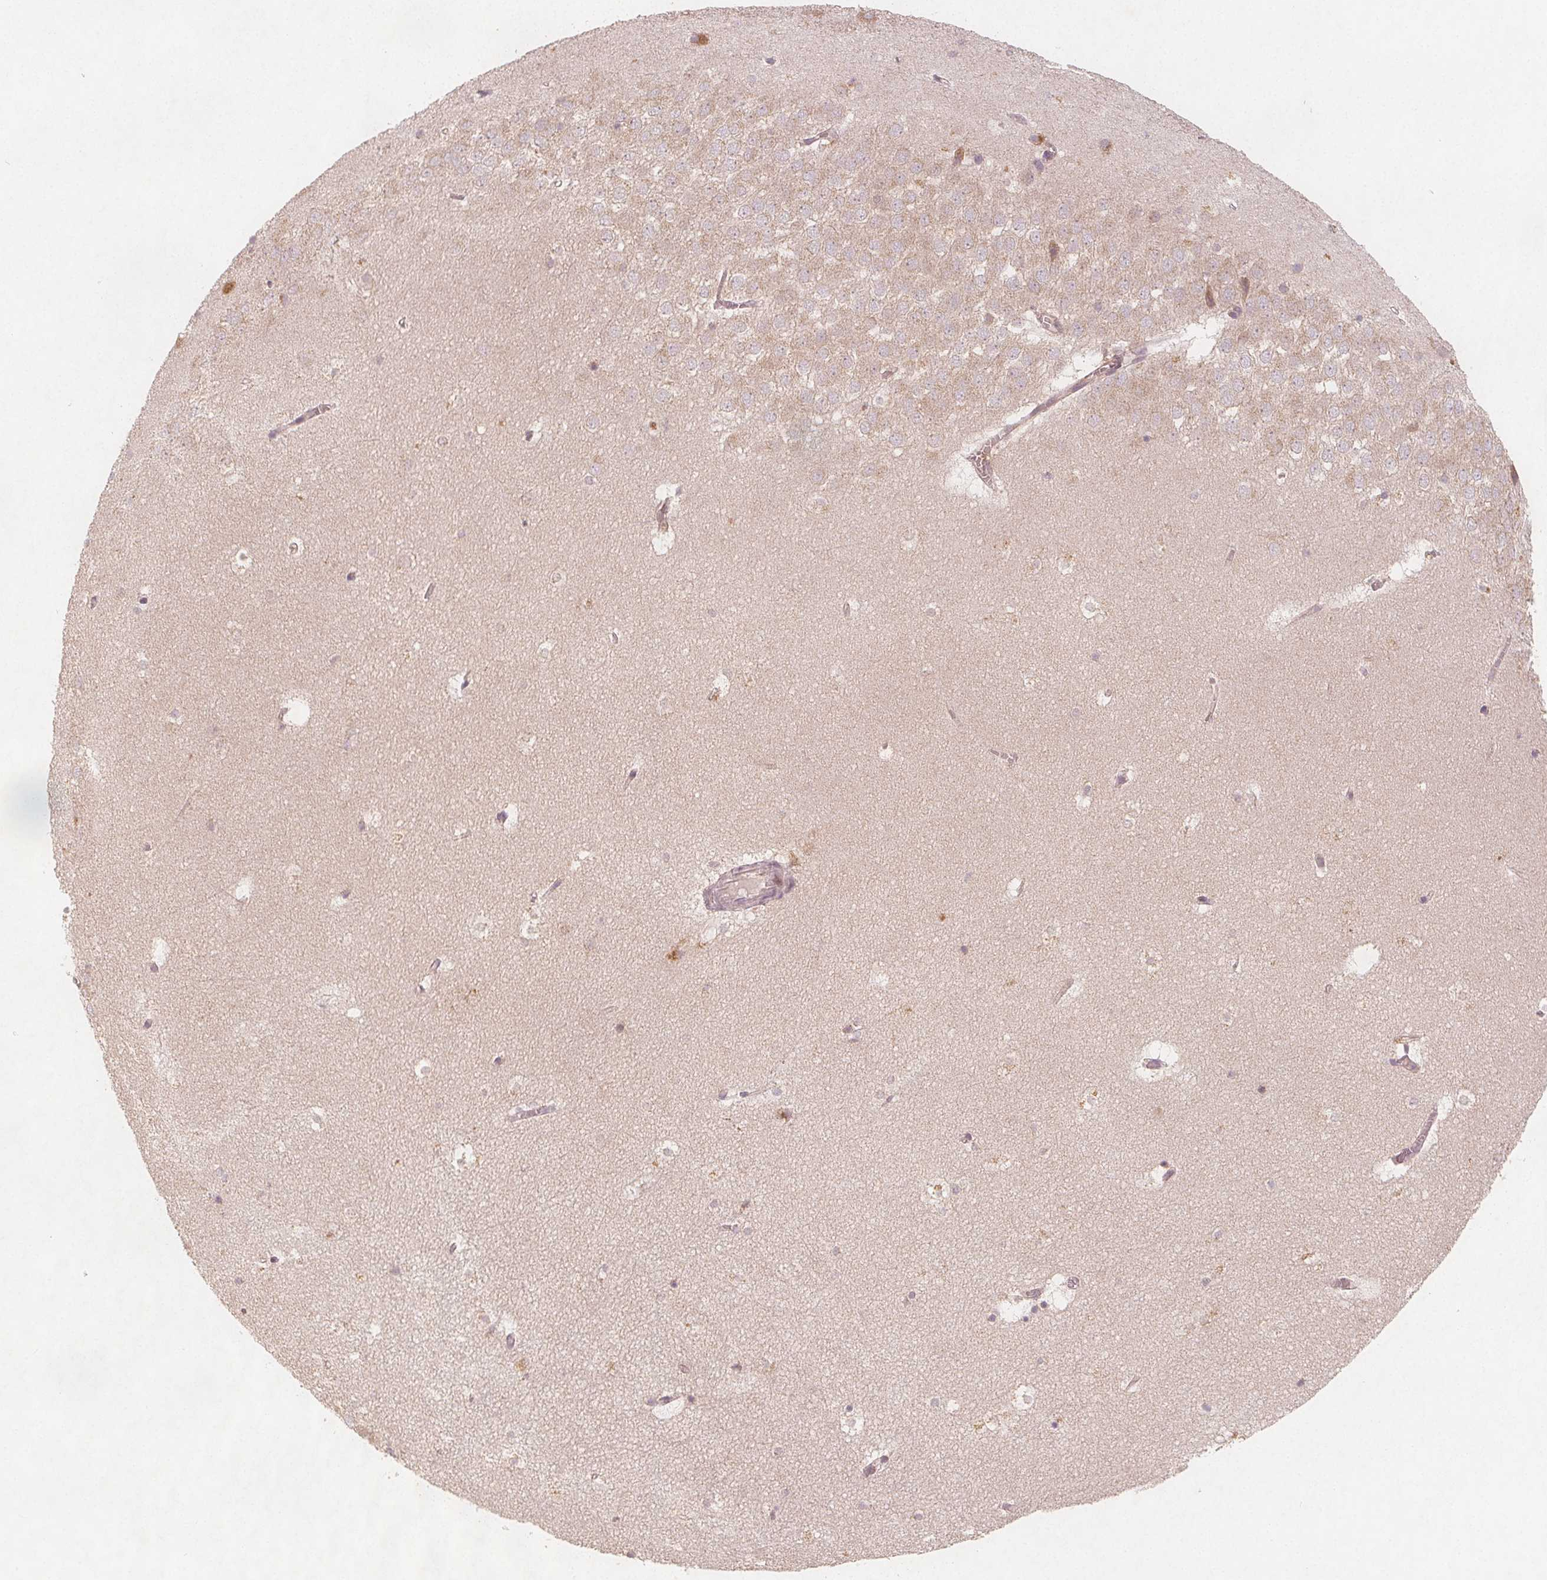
{"staining": {"intensity": "negative", "quantity": "none", "location": "none"}, "tissue": "hippocampus", "cell_type": "Glial cells", "image_type": "normal", "snomed": [{"axis": "morphology", "description": "Normal tissue, NOS"}, {"axis": "topography", "description": "Hippocampus"}], "caption": "A high-resolution photomicrograph shows immunohistochemistry staining of normal hippocampus, which displays no significant positivity in glial cells.", "gene": "NCSTN", "patient": {"sex": "male", "age": 45}}